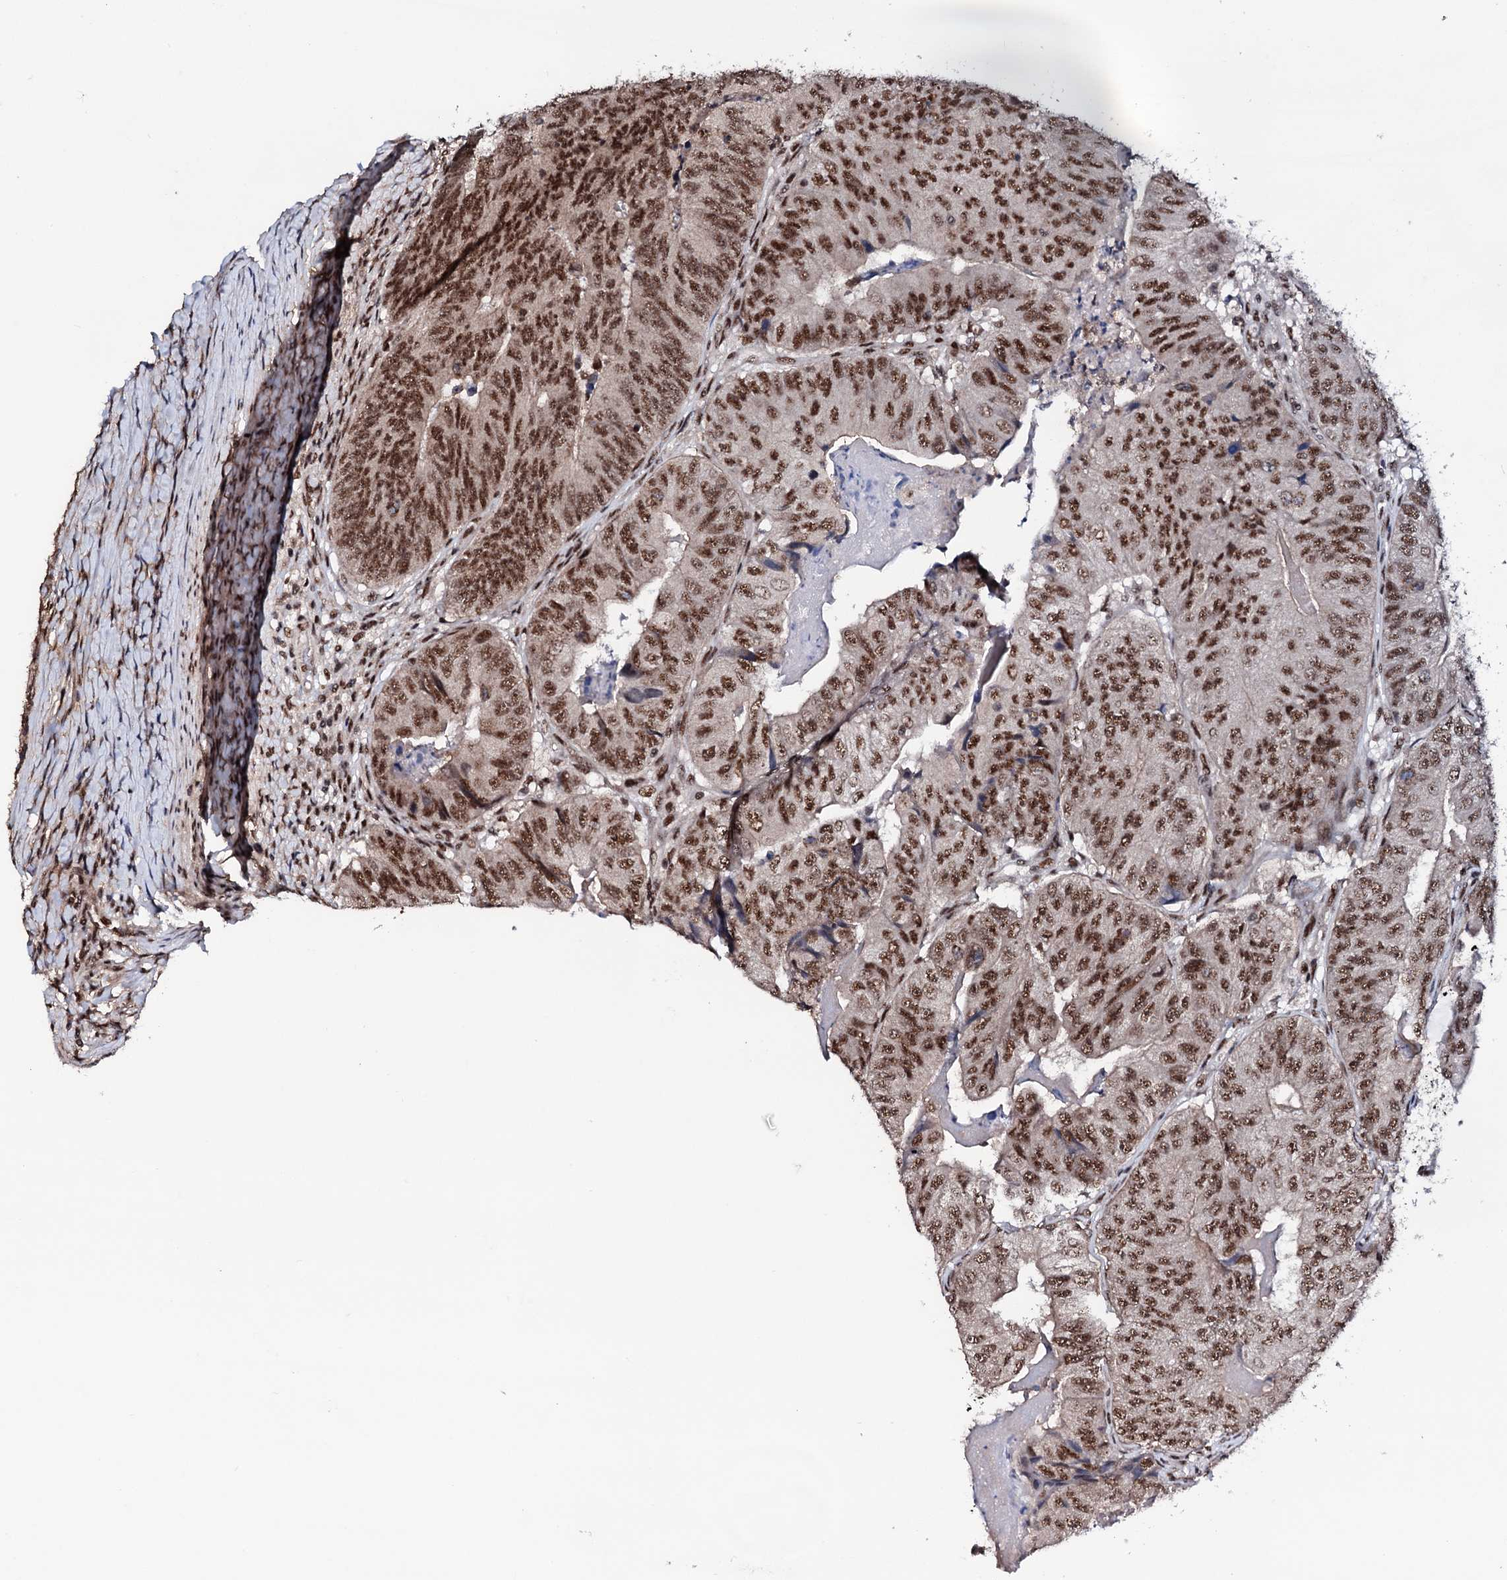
{"staining": {"intensity": "moderate", "quantity": ">75%", "location": "nuclear"}, "tissue": "colorectal cancer", "cell_type": "Tumor cells", "image_type": "cancer", "snomed": [{"axis": "morphology", "description": "Adenocarcinoma, NOS"}, {"axis": "topography", "description": "Colon"}], "caption": "Moderate nuclear protein positivity is identified in approximately >75% of tumor cells in colorectal cancer (adenocarcinoma).", "gene": "PRPF18", "patient": {"sex": "female", "age": 67}}